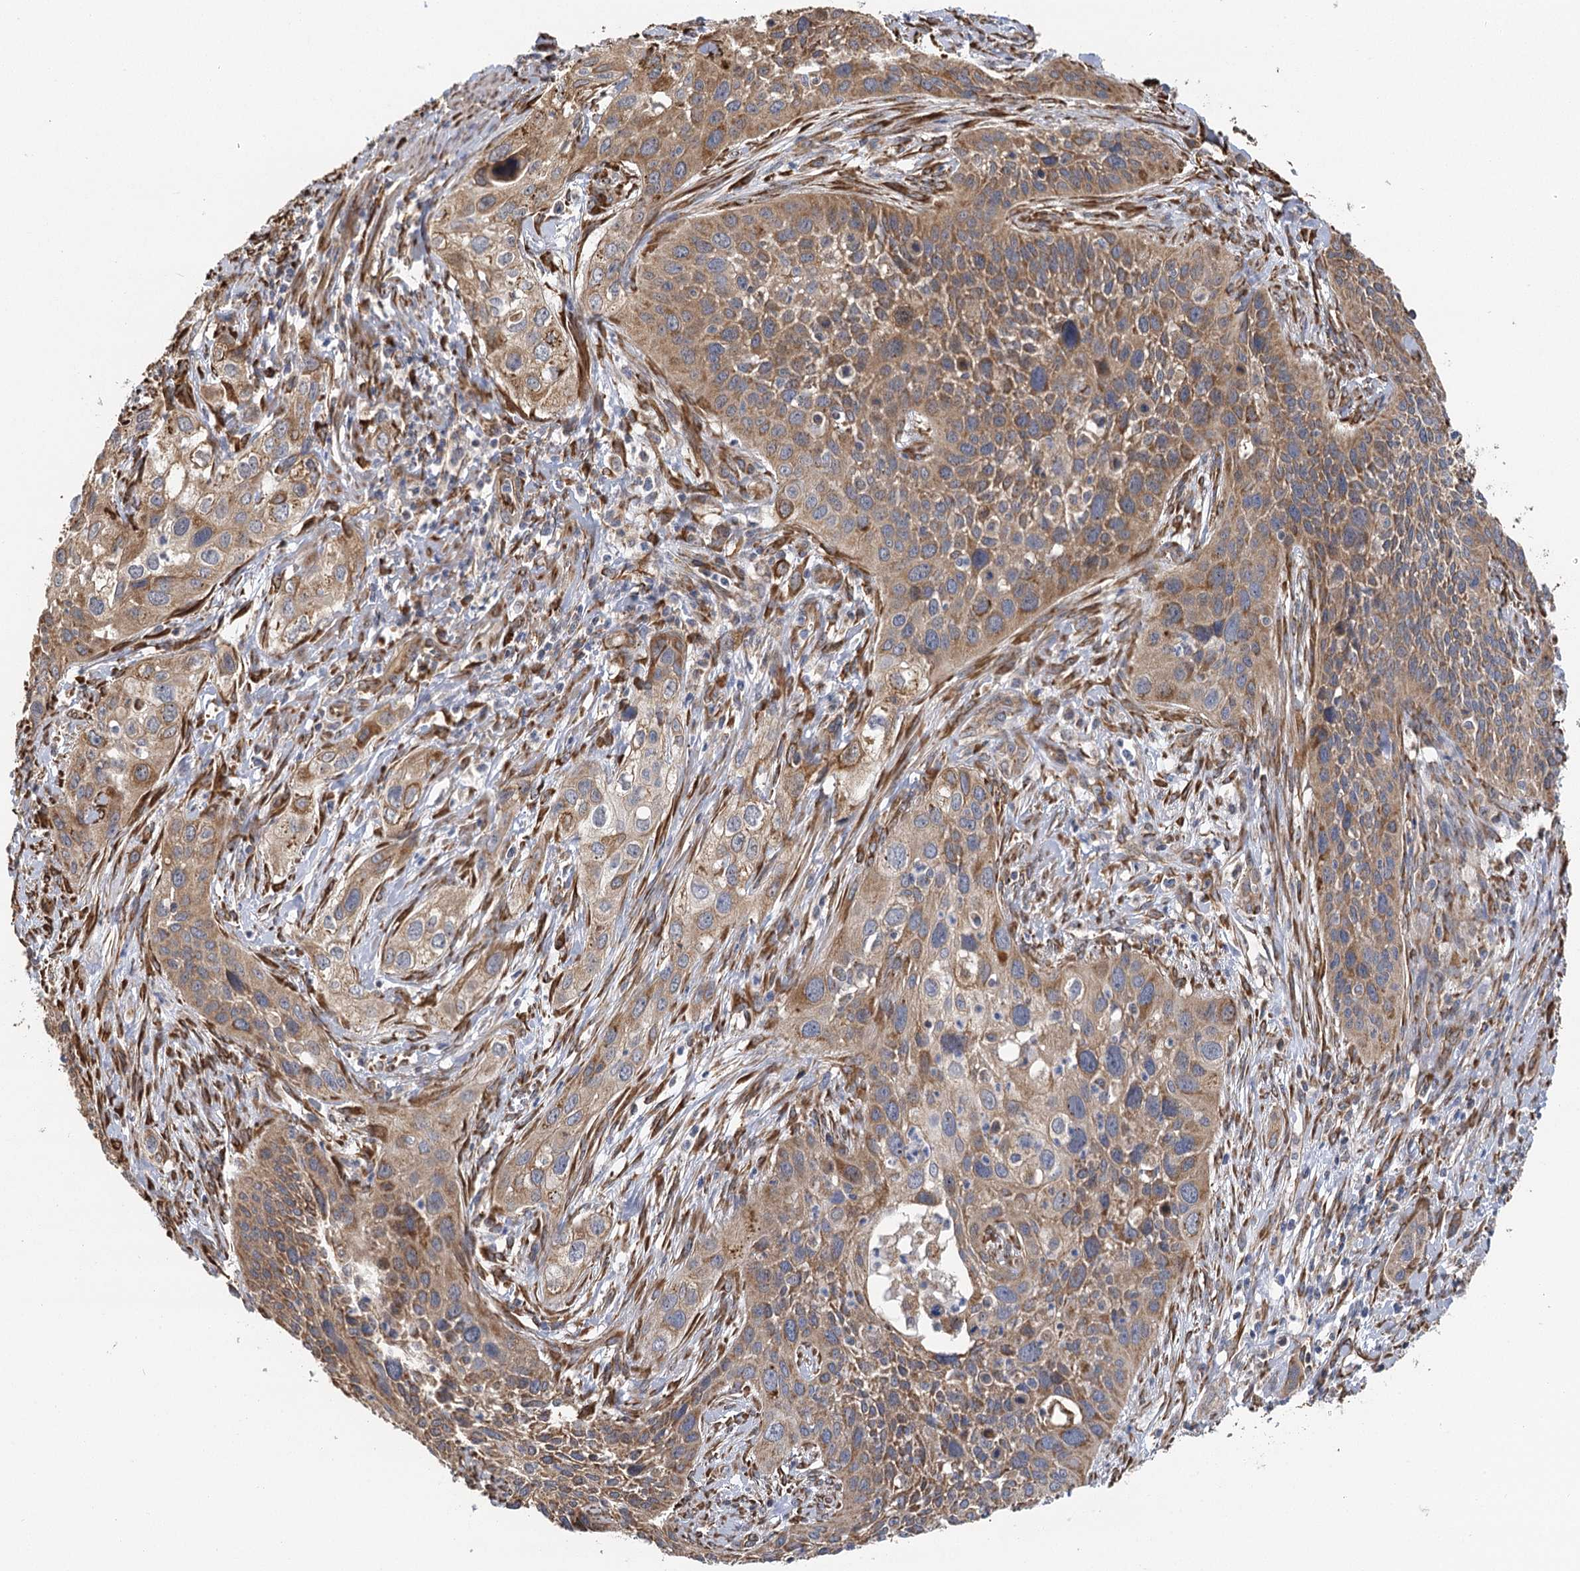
{"staining": {"intensity": "moderate", "quantity": "25%-75%", "location": "cytoplasmic/membranous"}, "tissue": "cervical cancer", "cell_type": "Tumor cells", "image_type": "cancer", "snomed": [{"axis": "morphology", "description": "Squamous cell carcinoma, NOS"}, {"axis": "topography", "description": "Cervix"}], "caption": "A micrograph of squamous cell carcinoma (cervical) stained for a protein shows moderate cytoplasmic/membranous brown staining in tumor cells.", "gene": "IL11RA", "patient": {"sex": "female", "age": 34}}